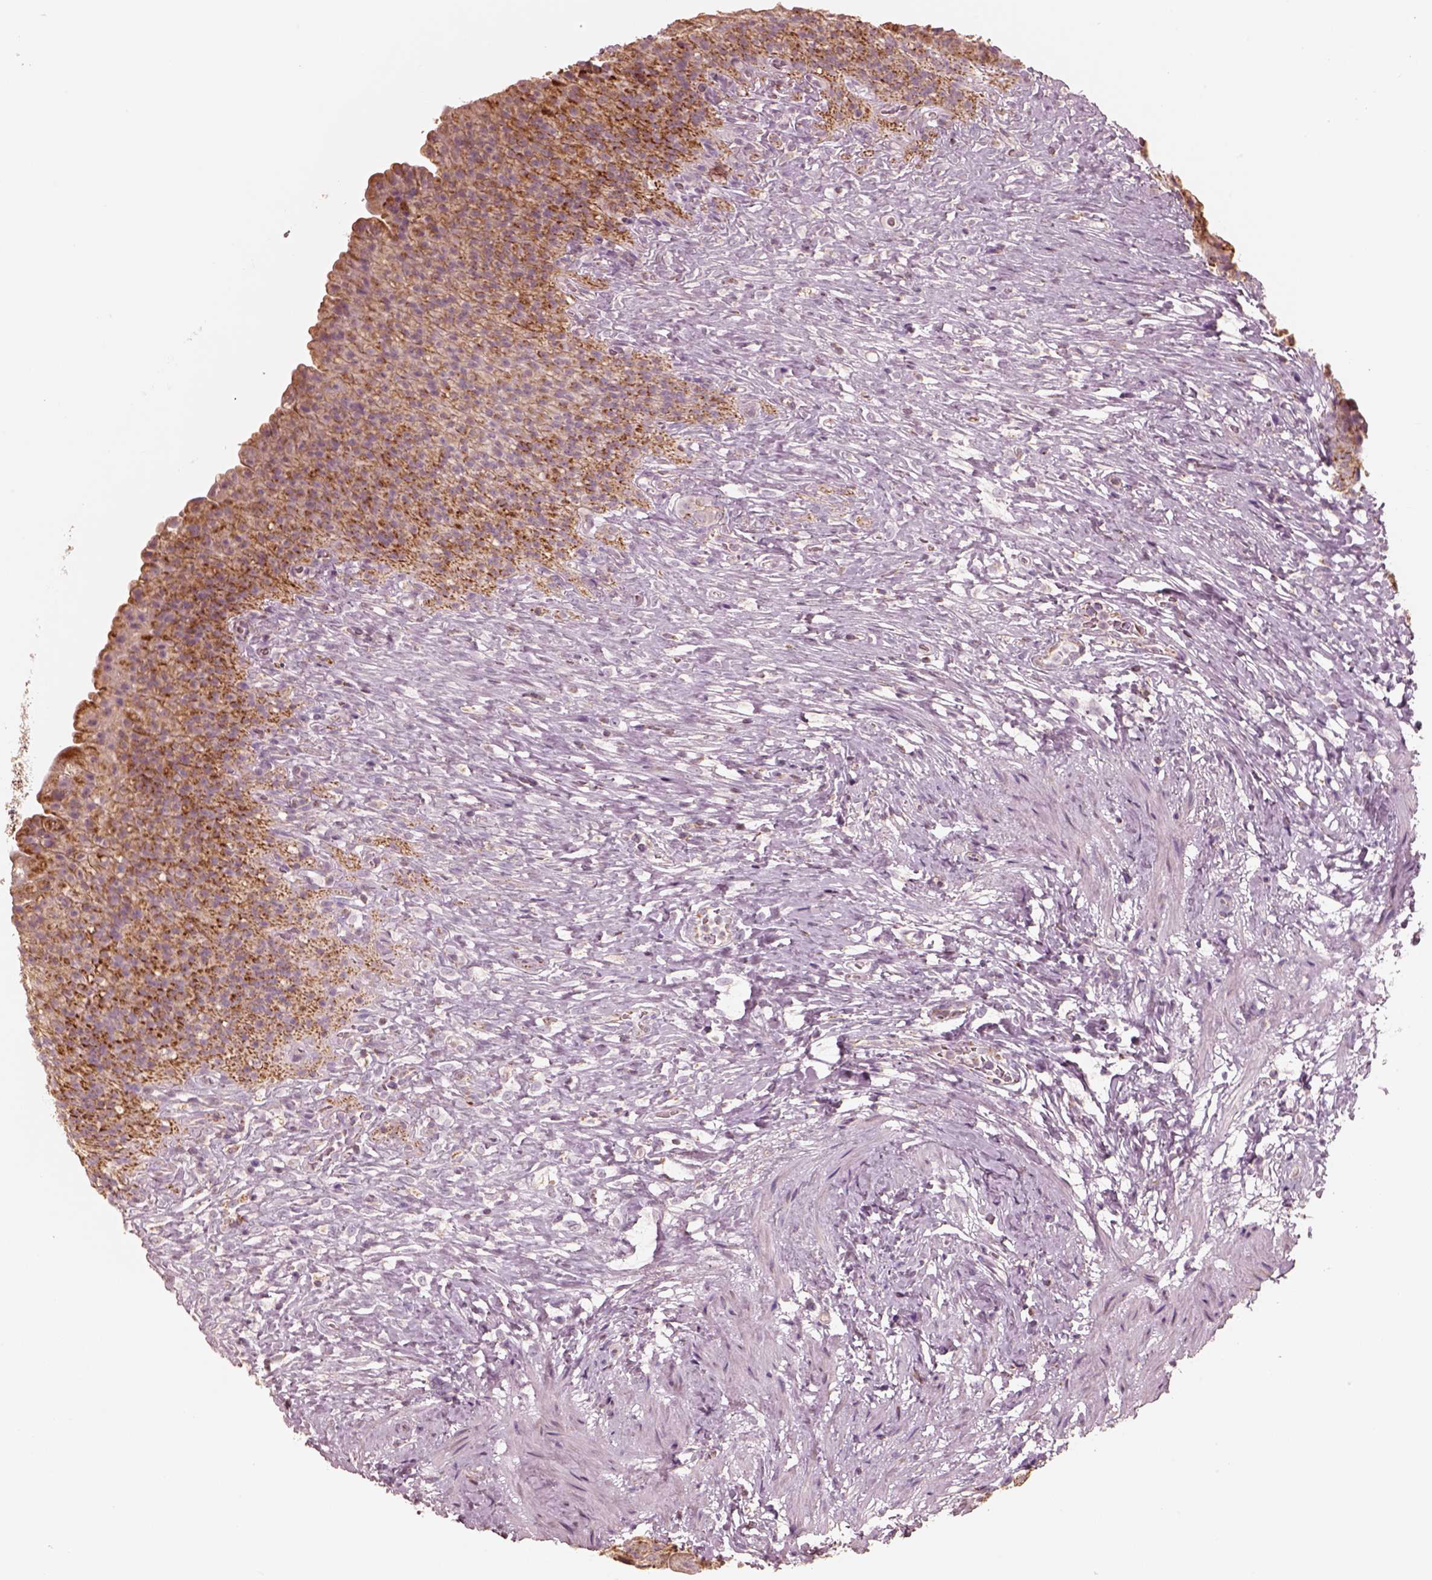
{"staining": {"intensity": "strong", "quantity": ">75%", "location": "cytoplasmic/membranous"}, "tissue": "urinary bladder", "cell_type": "Urothelial cells", "image_type": "normal", "snomed": [{"axis": "morphology", "description": "Normal tissue, NOS"}, {"axis": "topography", "description": "Urinary bladder"}, {"axis": "topography", "description": "Prostate"}], "caption": "The micrograph reveals immunohistochemical staining of normal urinary bladder. There is strong cytoplasmic/membranous staining is seen in about >75% of urothelial cells.", "gene": "ENTPD6", "patient": {"sex": "male", "age": 76}}